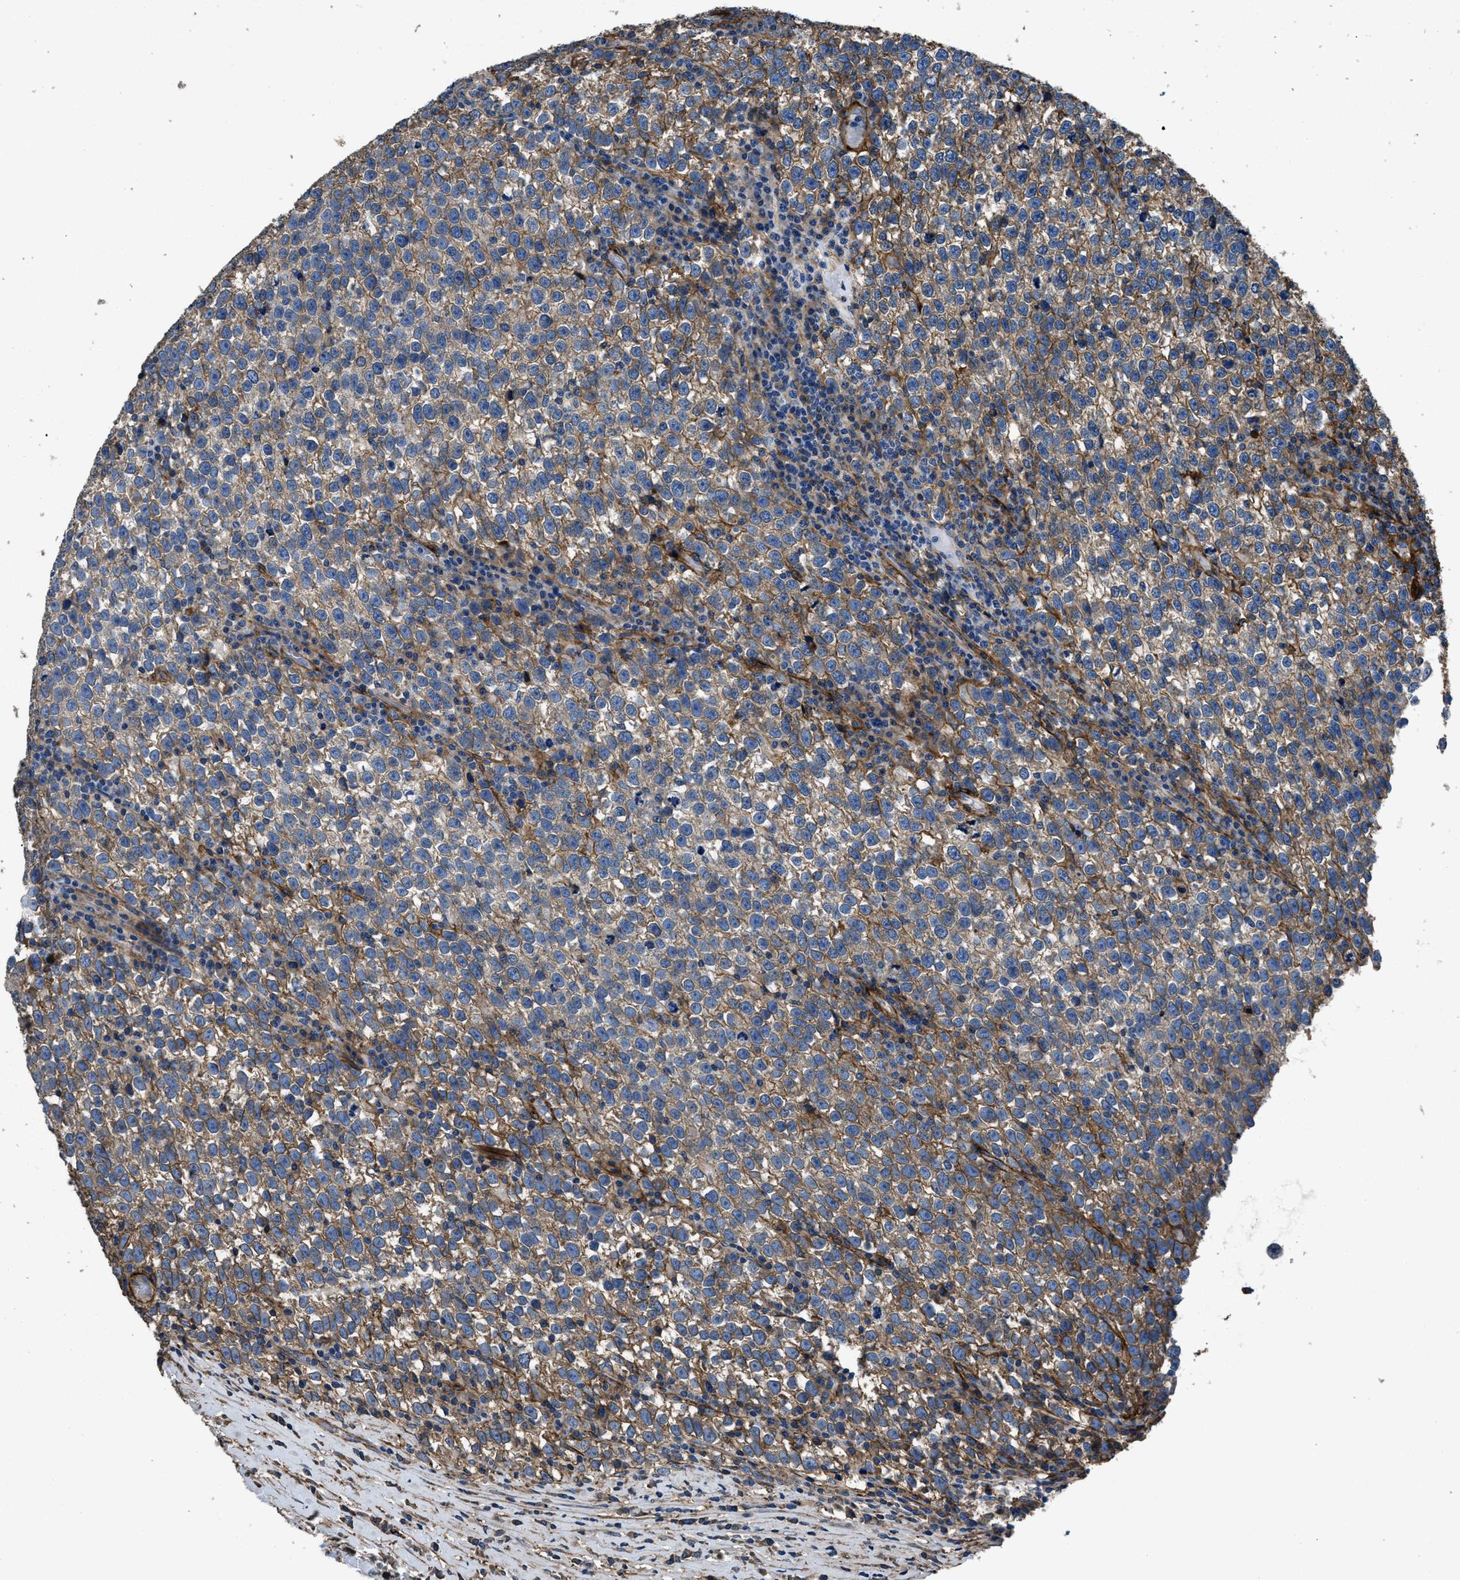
{"staining": {"intensity": "weak", "quantity": ">75%", "location": "cytoplasmic/membranous"}, "tissue": "testis cancer", "cell_type": "Tumor cells", "image_type": "cancer", "snomed": [{"axis": "morphology", "description": "Normal tissue, NOS"}, {"axis": "morphology", "description": "Seminoma, NOS"}, {"axis": "topography", "description": "Testis"}], "caption": "There is low levels of weak cytoplasmic/membranous positivity in tumor cells of testis seminoma, as demonstrated by immunohistochemical staining (brown color).", "gene": "CD276", "patient": {"sex": "male", "age": 43}}